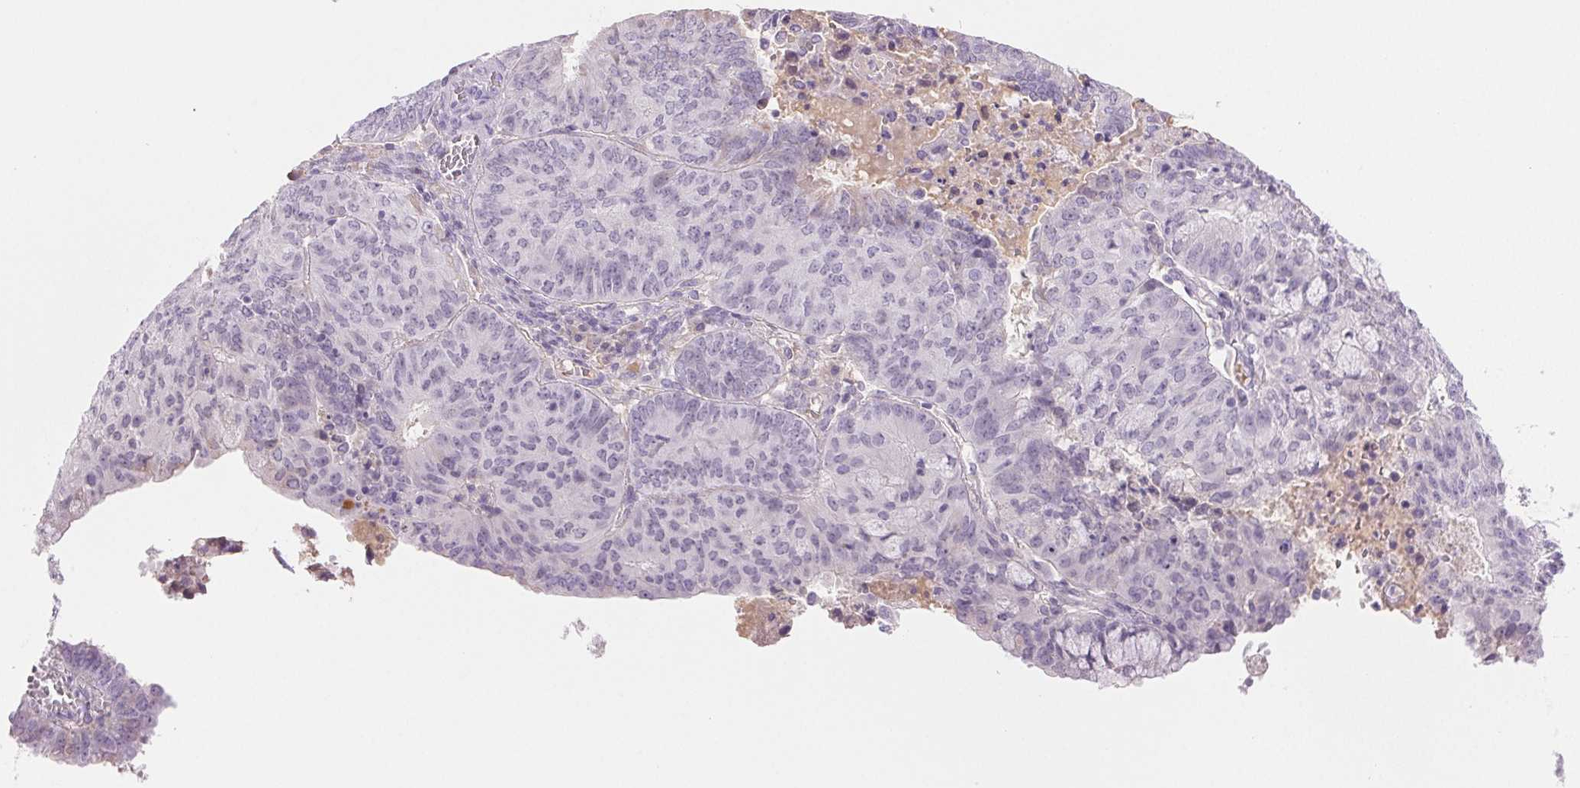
{"staining": {"intensity": "negative", "quantity": "none", "location": "none"}, "tissue": "endometrial cancer", "cell_type": "Tumor cells", "image_type": "cancer", "snomed": [{"axis": "morphology", "description": "Adenocarcinoma, NOS"}, {"axis": "topography", "description": "Endometrium"}], "caption": "High magnification brightfield microscopy of endometrial cancer stained with DAB (3,3'-diaminobenzidine) (brown) and counterstained with hematoxylin (blue): tumor cells show no significant staining.", "gene": "IFIT1B", "patient": {"sex": "female", "age": 82}}